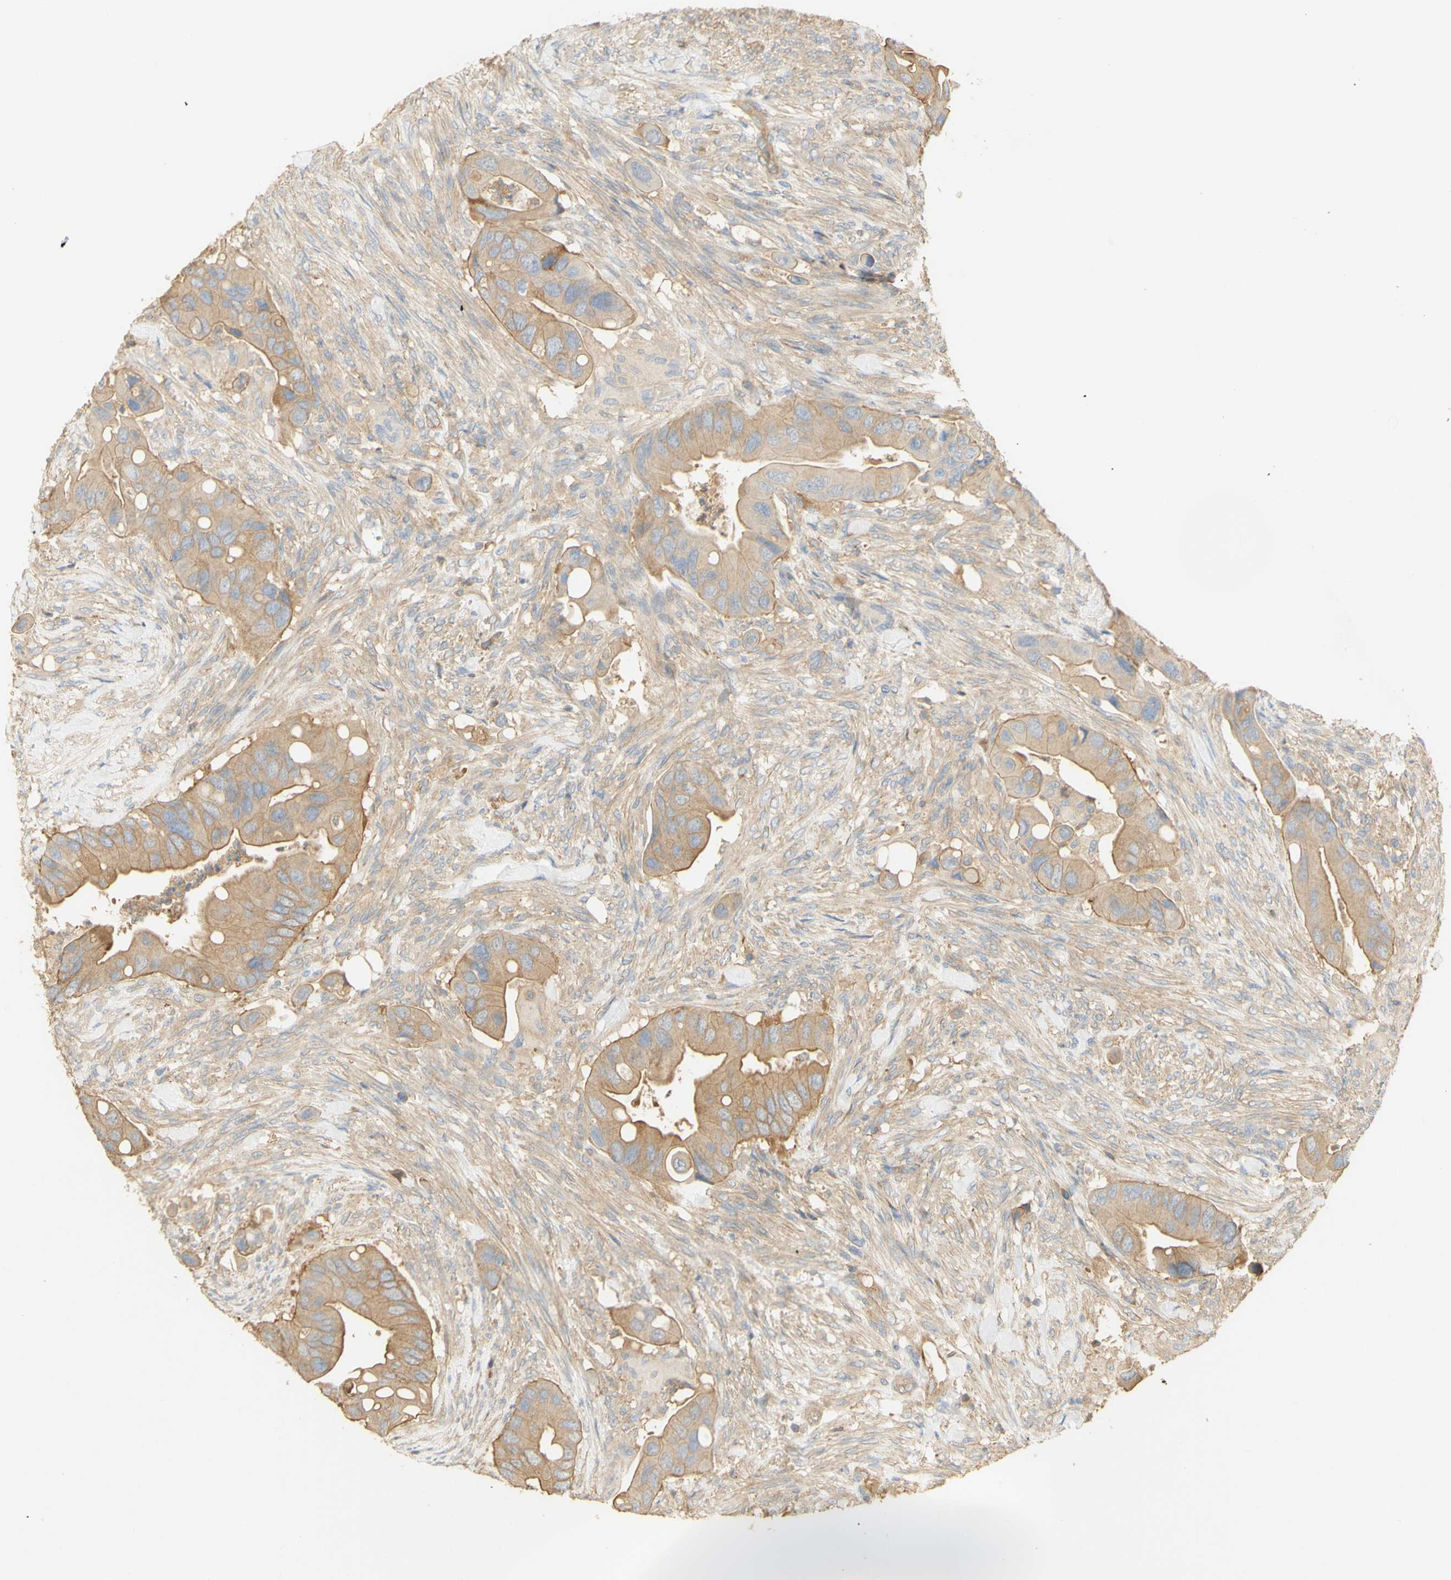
{"staining": {"intensity": "moderate", "quantity": ">75%", "location": "cytoplasmic/membranous"}, "tissue": "colorectal cancer", "cell_type": "Tumor cells", "image_type": "cancer", "snomed": [{"axis": "morphology", "description": "Adenocarcinoma, NOS"}, {"axis": "topography", "description": "Rectum"}], "caption": "Colorectal cancer stained for a protein reveals moderate cytoplasmic/membranous positivity in tumor cells. The staining was performed using DAB, with brown indicating positive protein expression. Nuclei are stained blue with hematoxylin.", "gene": "KCNE4", "patient": {"sex": "female", "age": 57}}